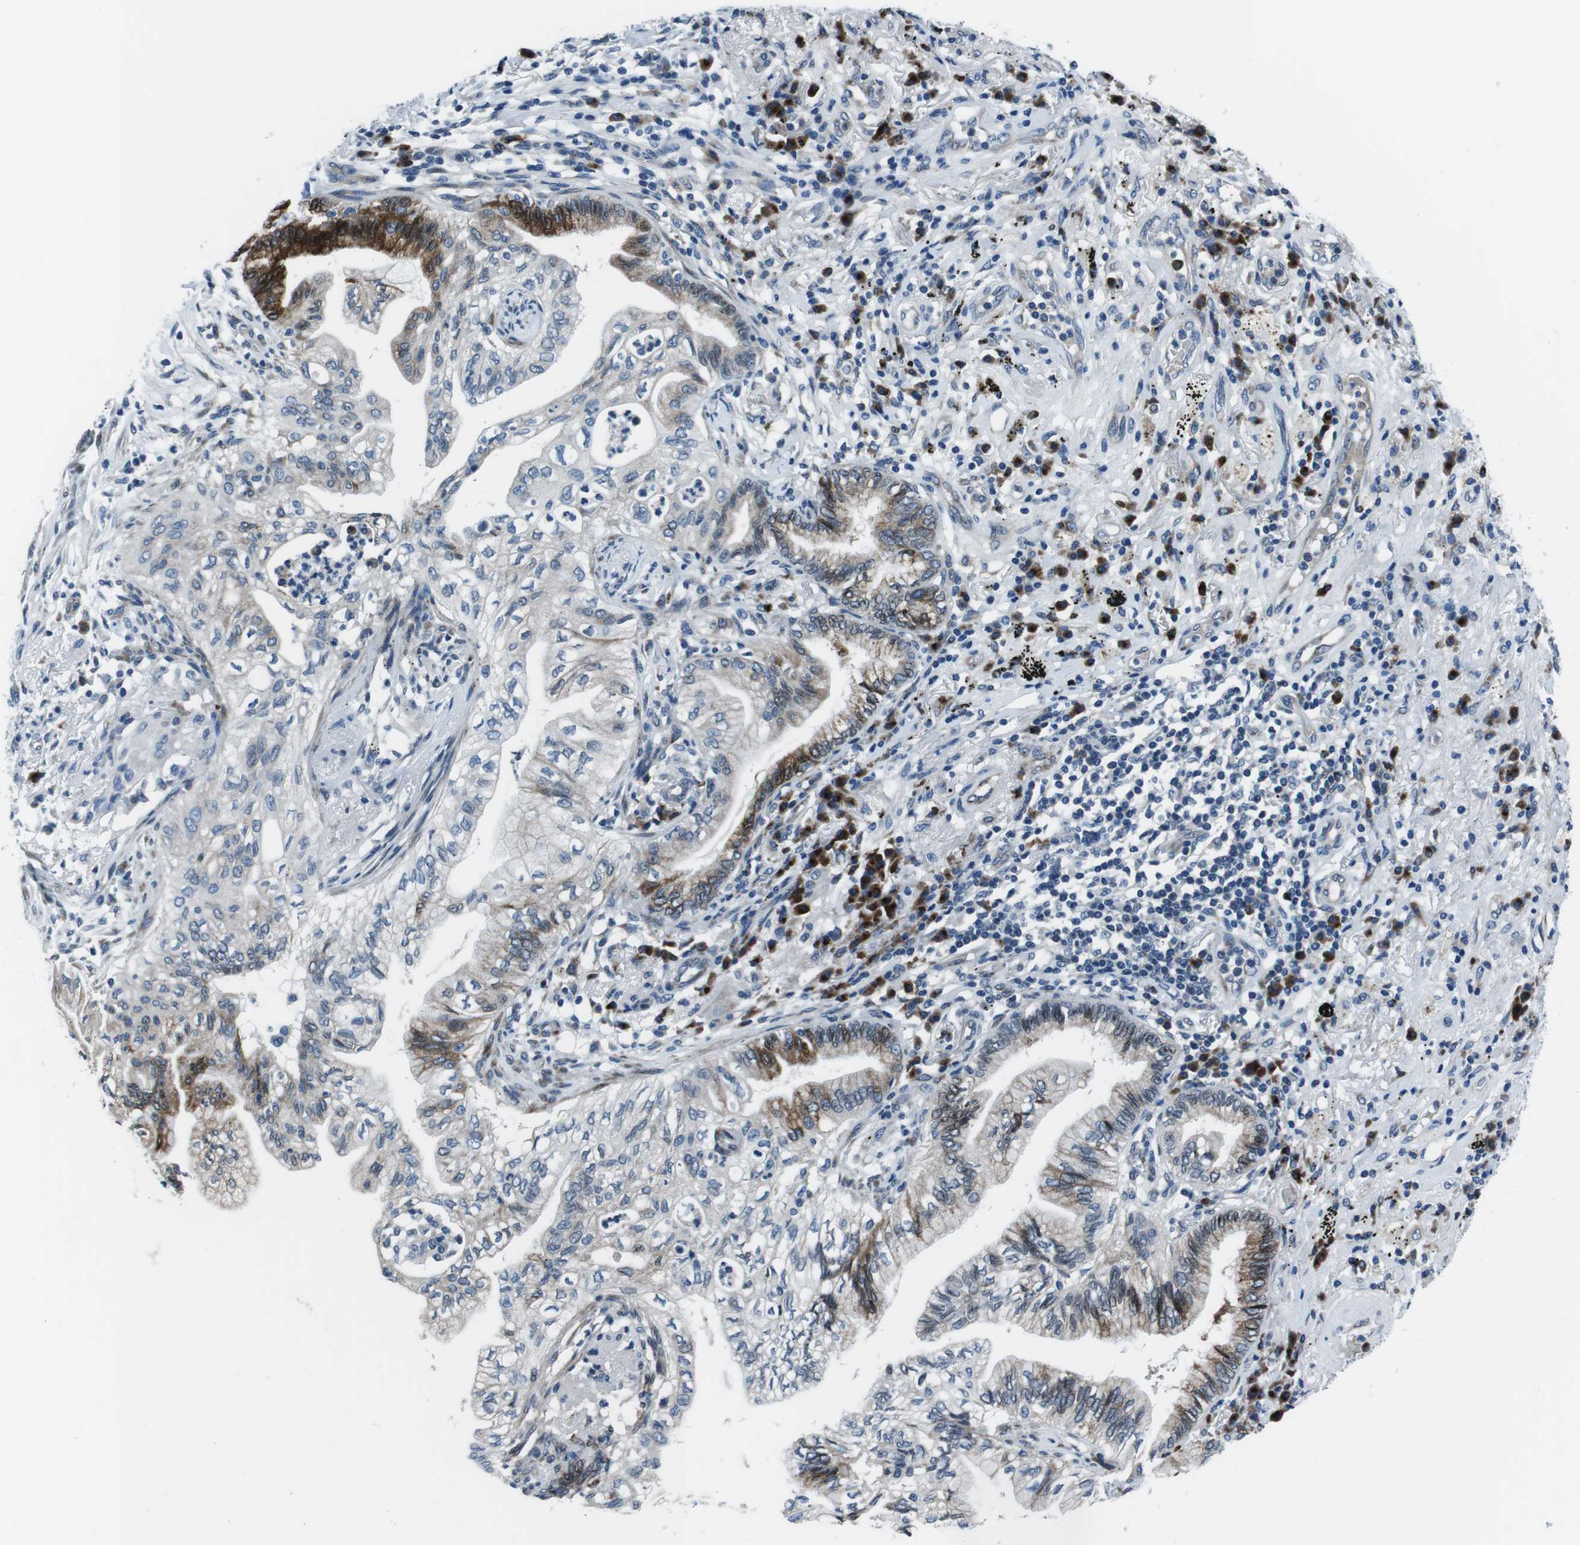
{"staining": {"intensity": "strong", "quantity": "<25%", "location": "cytoplasmic/membranous"}, "tissue": "lung cancer", "cell_type": "Tumor cells", "image_type": "cancer", "snomed": [{"axis": "morphology", "description": "Normal tissue, NOS"}, {"axis": "morphology", "description": "Adenocarcinoma, NOS"}, {"axis": "topography", "description": "Bronchus"}, {"axis": "topography", "description": "Lung"}], "caption": "Tumor cells show strong cytoplasmic/membranous staining in approximately <25% of cells in lung adenocarcinoma.", "gene": "NUCB2", "patient": {"sex": "female", "age": 70}}